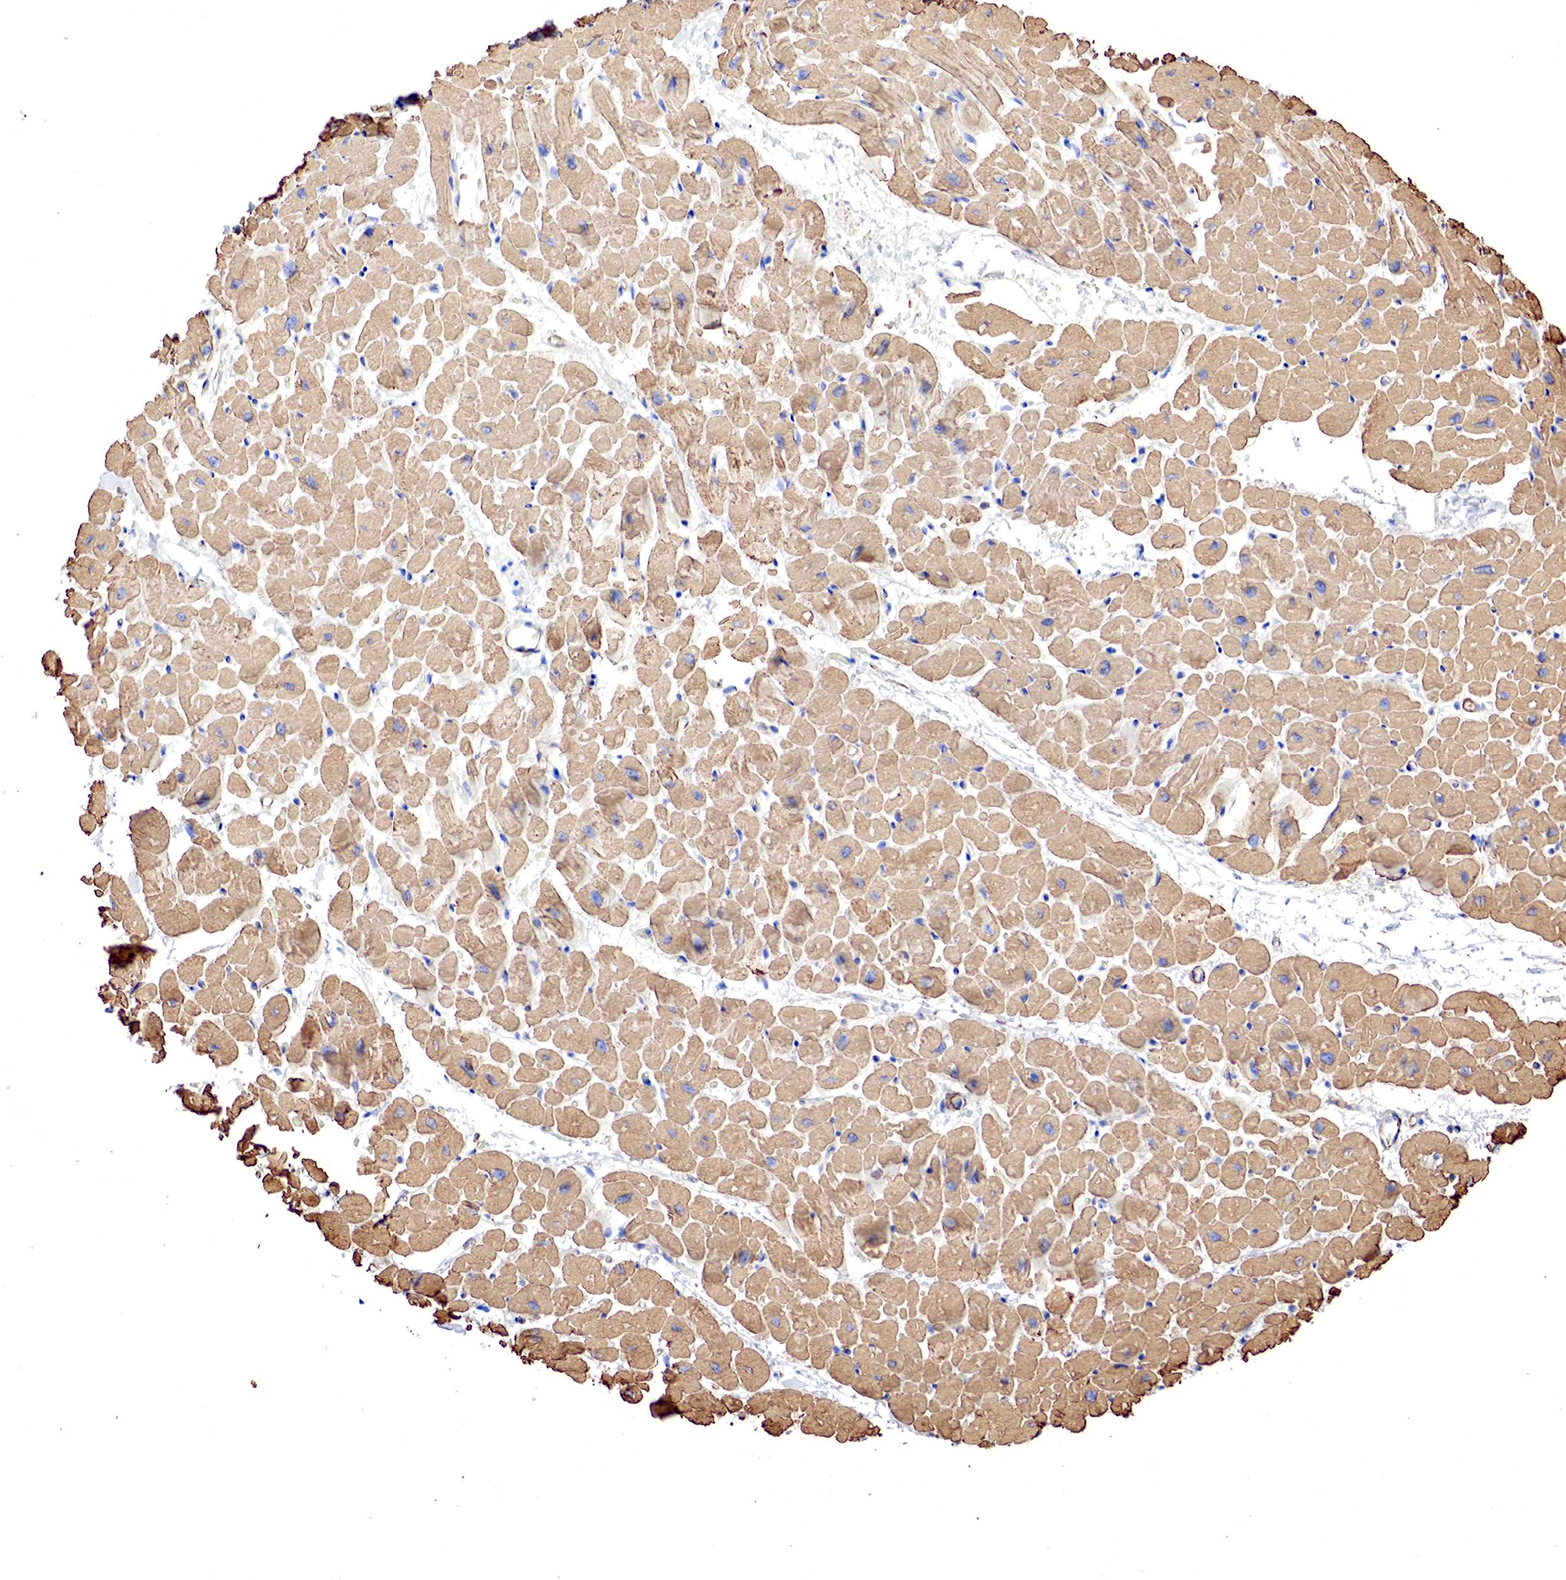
{"staining": {"intensity": "moderate", "quantity": "25%-75%", "location": "cytoplasmic/membranous"}, "tissue": "heart muscle", "cell_type": "Cardiomyocytes", "image_type": "normal", "snomed": [{"axis": "morphology", "description": "Normal tissue, NOS"}, {"axis": "topography", "description": "Heart"}], "caption": "An immunohistochemistry image of benign tissue is shown. Protein staining in brown shows moderate cytoplasmic/membranous positivity in heart muscle within cardiomyocytes. (brown staining indicates protein expression, while blue staining denotes nuclei).", "gene": "TPM1", "patient": {"sex": "male", "age": 45}}